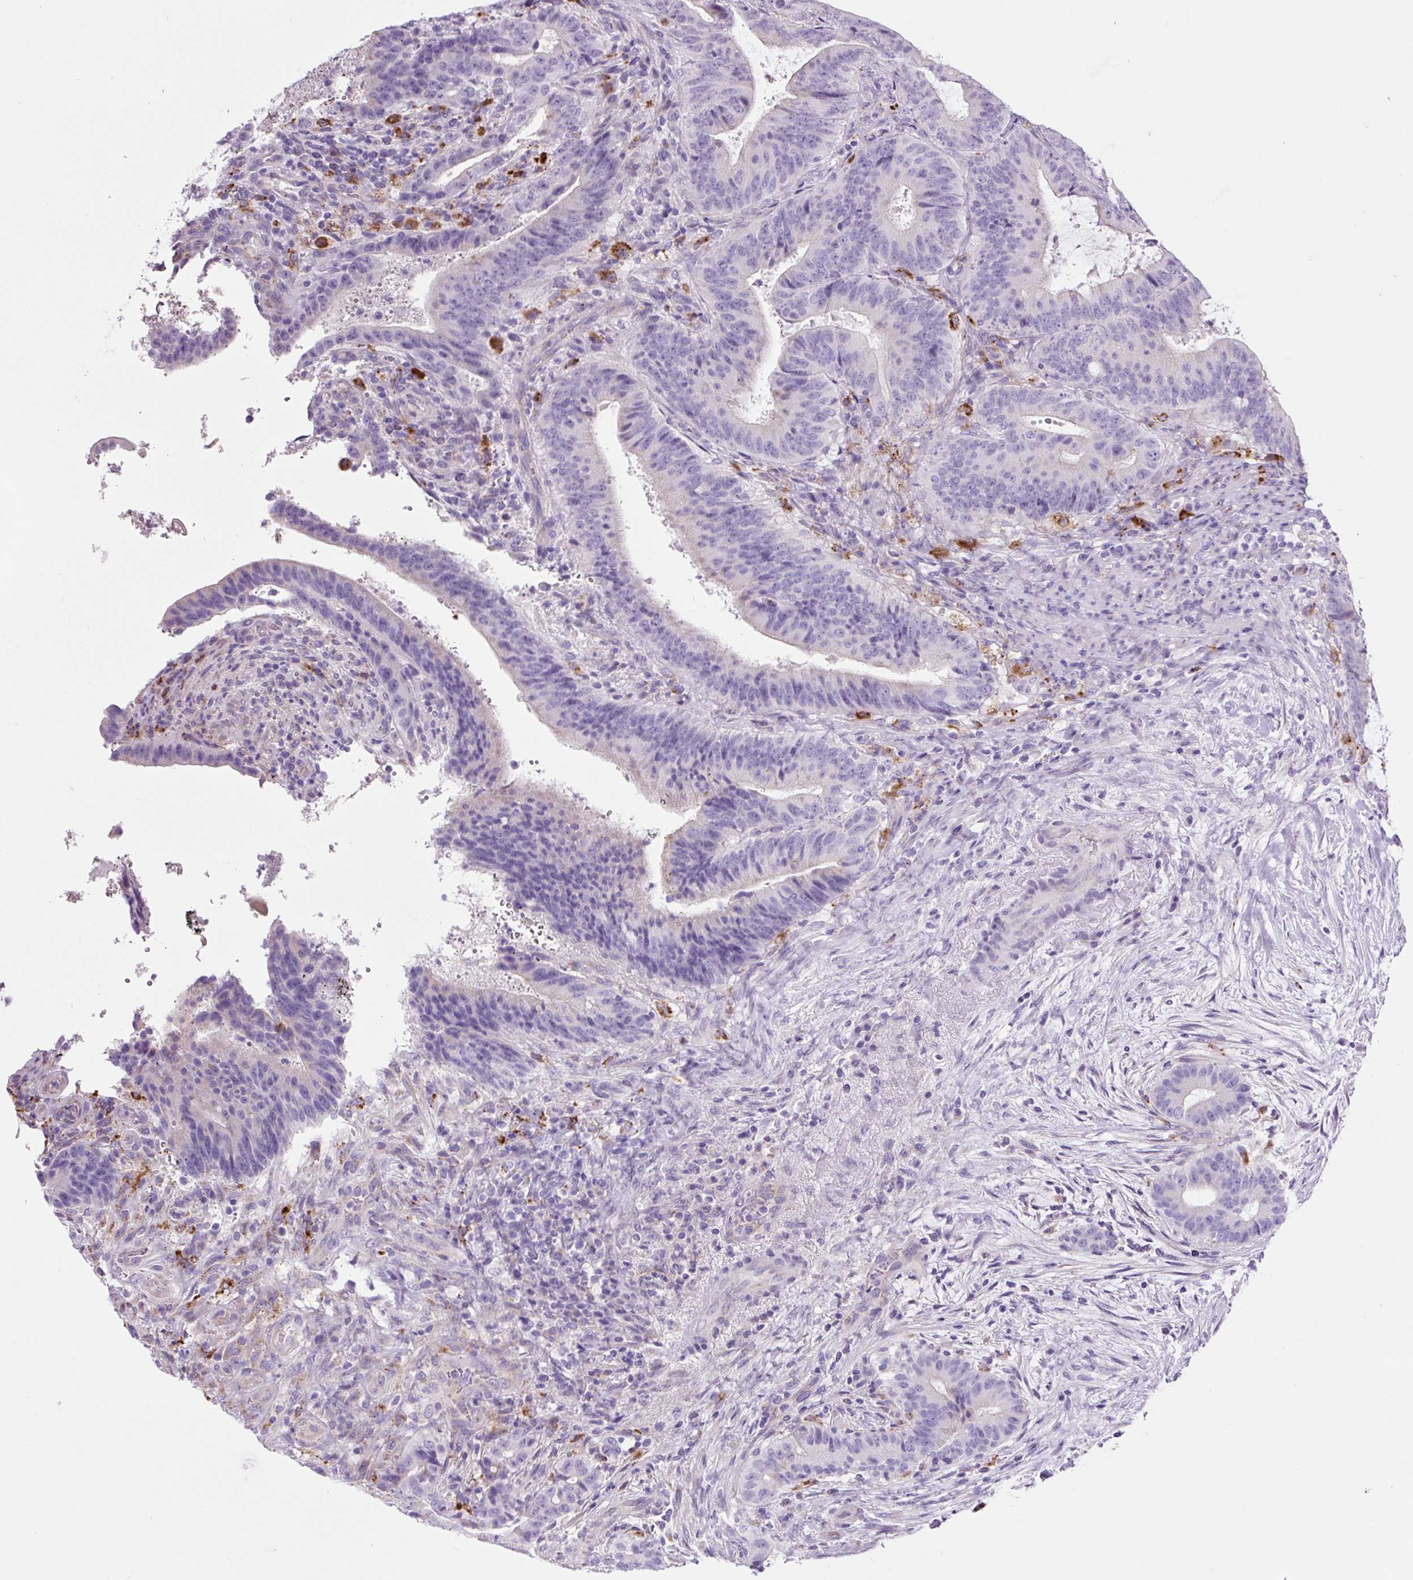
{"staining": {"intensity": "negative", "quantity": "none", "location": "none"}, "tissue": "colorectal cancer", "cell_type": "Tumor cells", "image_type": "cancer", "snomed": [{"axis": "morphology", "description": "Adenocarcinoma, NOS"}, {"axis": "topography", "description": "Colon"}], "caption": "Tumor cells are negative for brown protein staining in colorectal adenocarcinoma. The staining is performed using DAB brown chromogen with nuclei counter-stained in using hematoxylin.", "gene": "LCN10", "patient": {"sex": "female", "age": 43}}